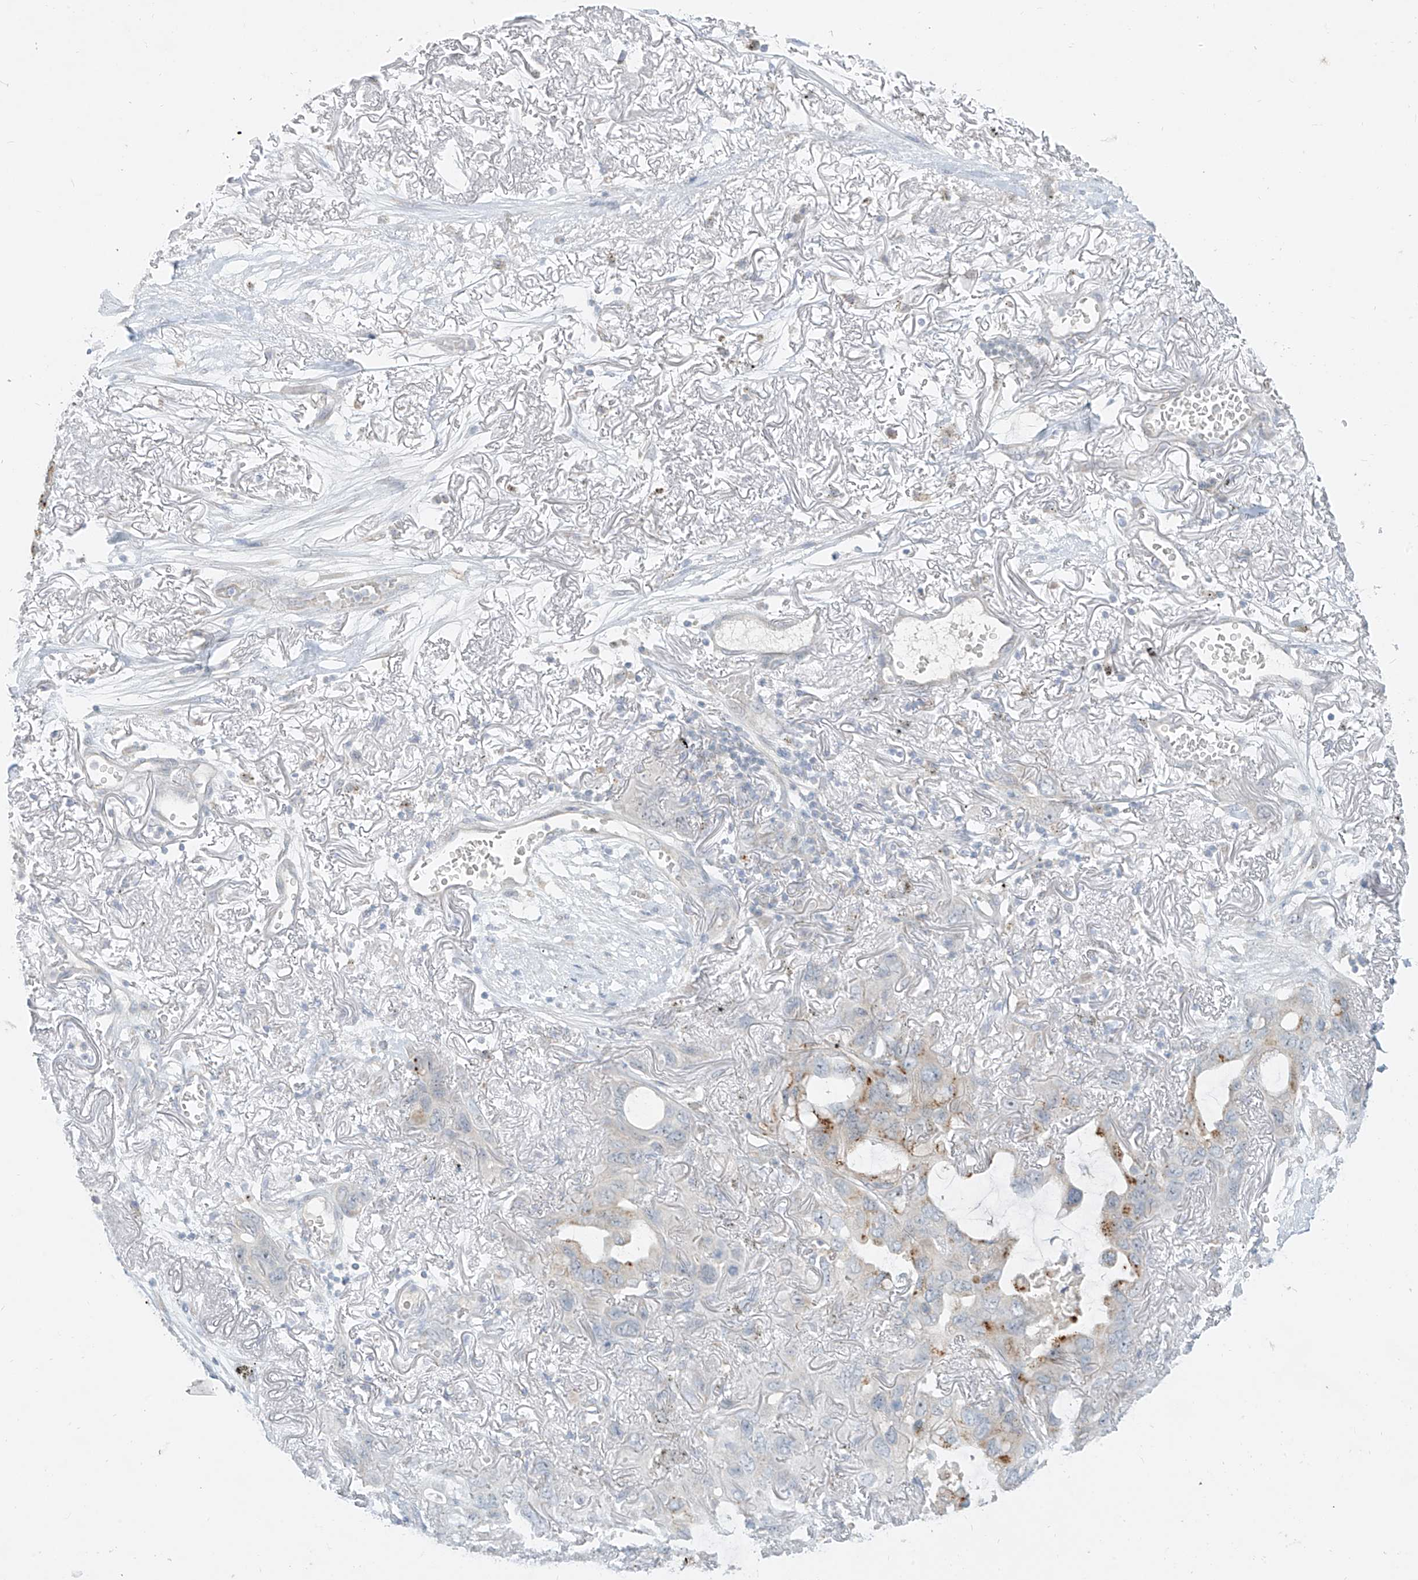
{"staining": {"intensity": "weak", "quantity": "<25%", "location": "cytoplasmic/membranous"}, "tissue": "lung cancer", "cell_type": "Tumor cells", "image_type": "cancer", "snomed": [{"axis": "morphology", "description": "Squamous cell carcinoma, NOS"}, {"axis": "topography", "description": "Lung"}], "caption": "A photomicrograph of lung squamous cell carcinoma stained for a protein demonstrates no brown staining in tumor cells.", "gene": "C2orf42", "patient": {"sex": "female", "age": 73}}